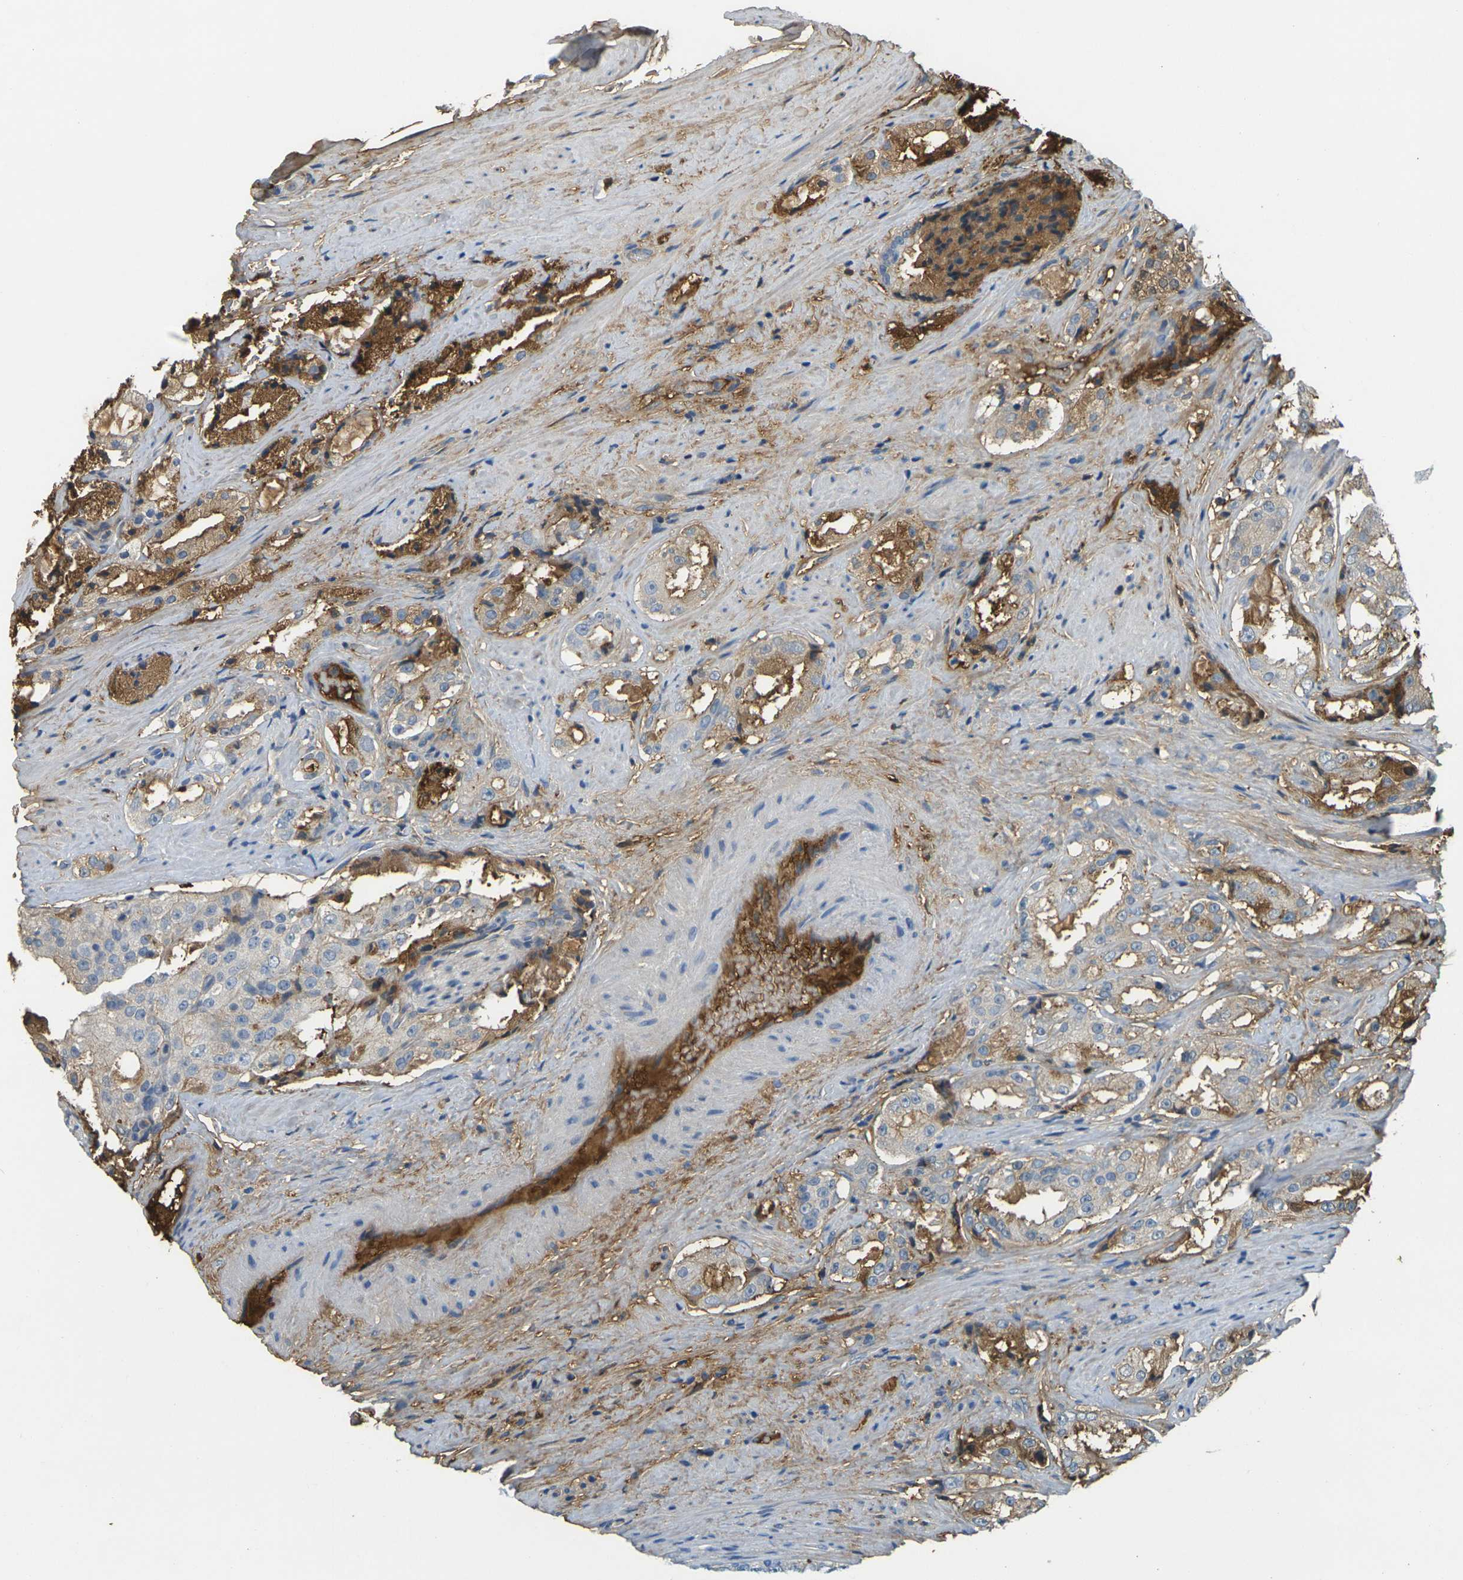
{"staining": {"intensity": "moderate", "quantity": "<25%", "location": "cytoplasmic/membranous"}, "tissue": "prostate cancer", "cell_type": "Tumor cells", "image_type": "cancer", "snomed": [{"axis": "morphology", "description": "Adenocarcinoma, High grade"}, {"axis": "topography", "description": "Prostate"}], "caption": "IHC histopathology image of neoplastic tissue: human prostate cancer stained using immunohistochemistry displays low levels of moderate protein expression localized specifically in the cytoplasmic/membranous of tumor cells, appearing as a cytoplasmic/membranous brown color.", "gene": "PLCD1", "patient": {"sex": "male", "age": 73}}